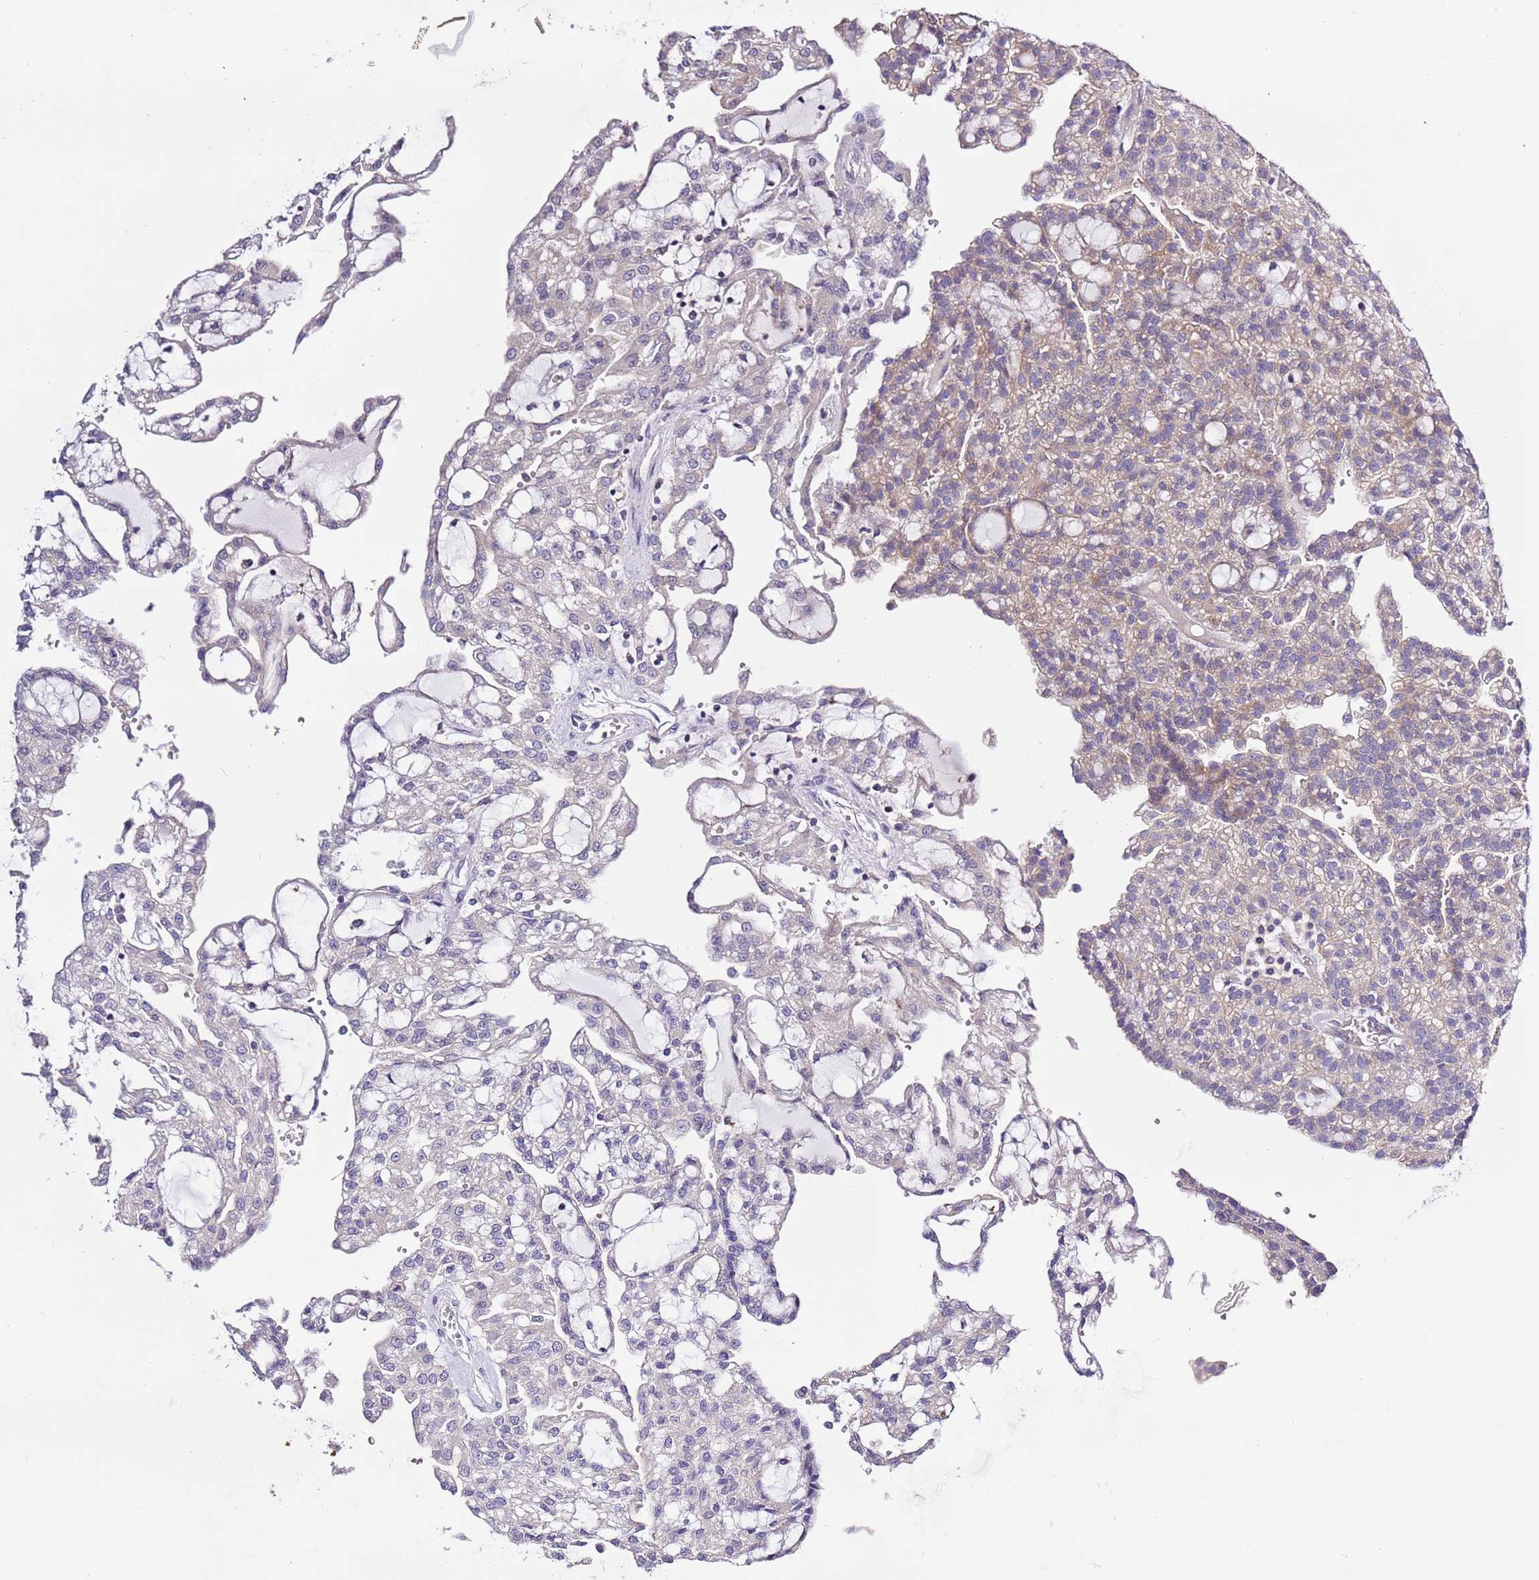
{"staining": {"intensity": "weak", "quantity": "25%-75%", "location": "cytoplasmic/membranous"}, "tissue": "renal cancer", "cell_type": "Tumor cells", "image_type": "cancer", "snomed": [{"axis": "morphology", "description": "Adenocarcinoma, NOS"}, {"axis": "topography", "description": "Kidney"}], "caption": "Adenocarcinoma (renal) tissue exhibits weak cytoplasmic/membranous expression in approximately 25%-75% of tumor cells, visualized by immunohistochemistry. (Brightfield microscopy of DAB IHC at high magnification).", "gene": "STIP1", "patient": {"sex": "male", "age": 63}}